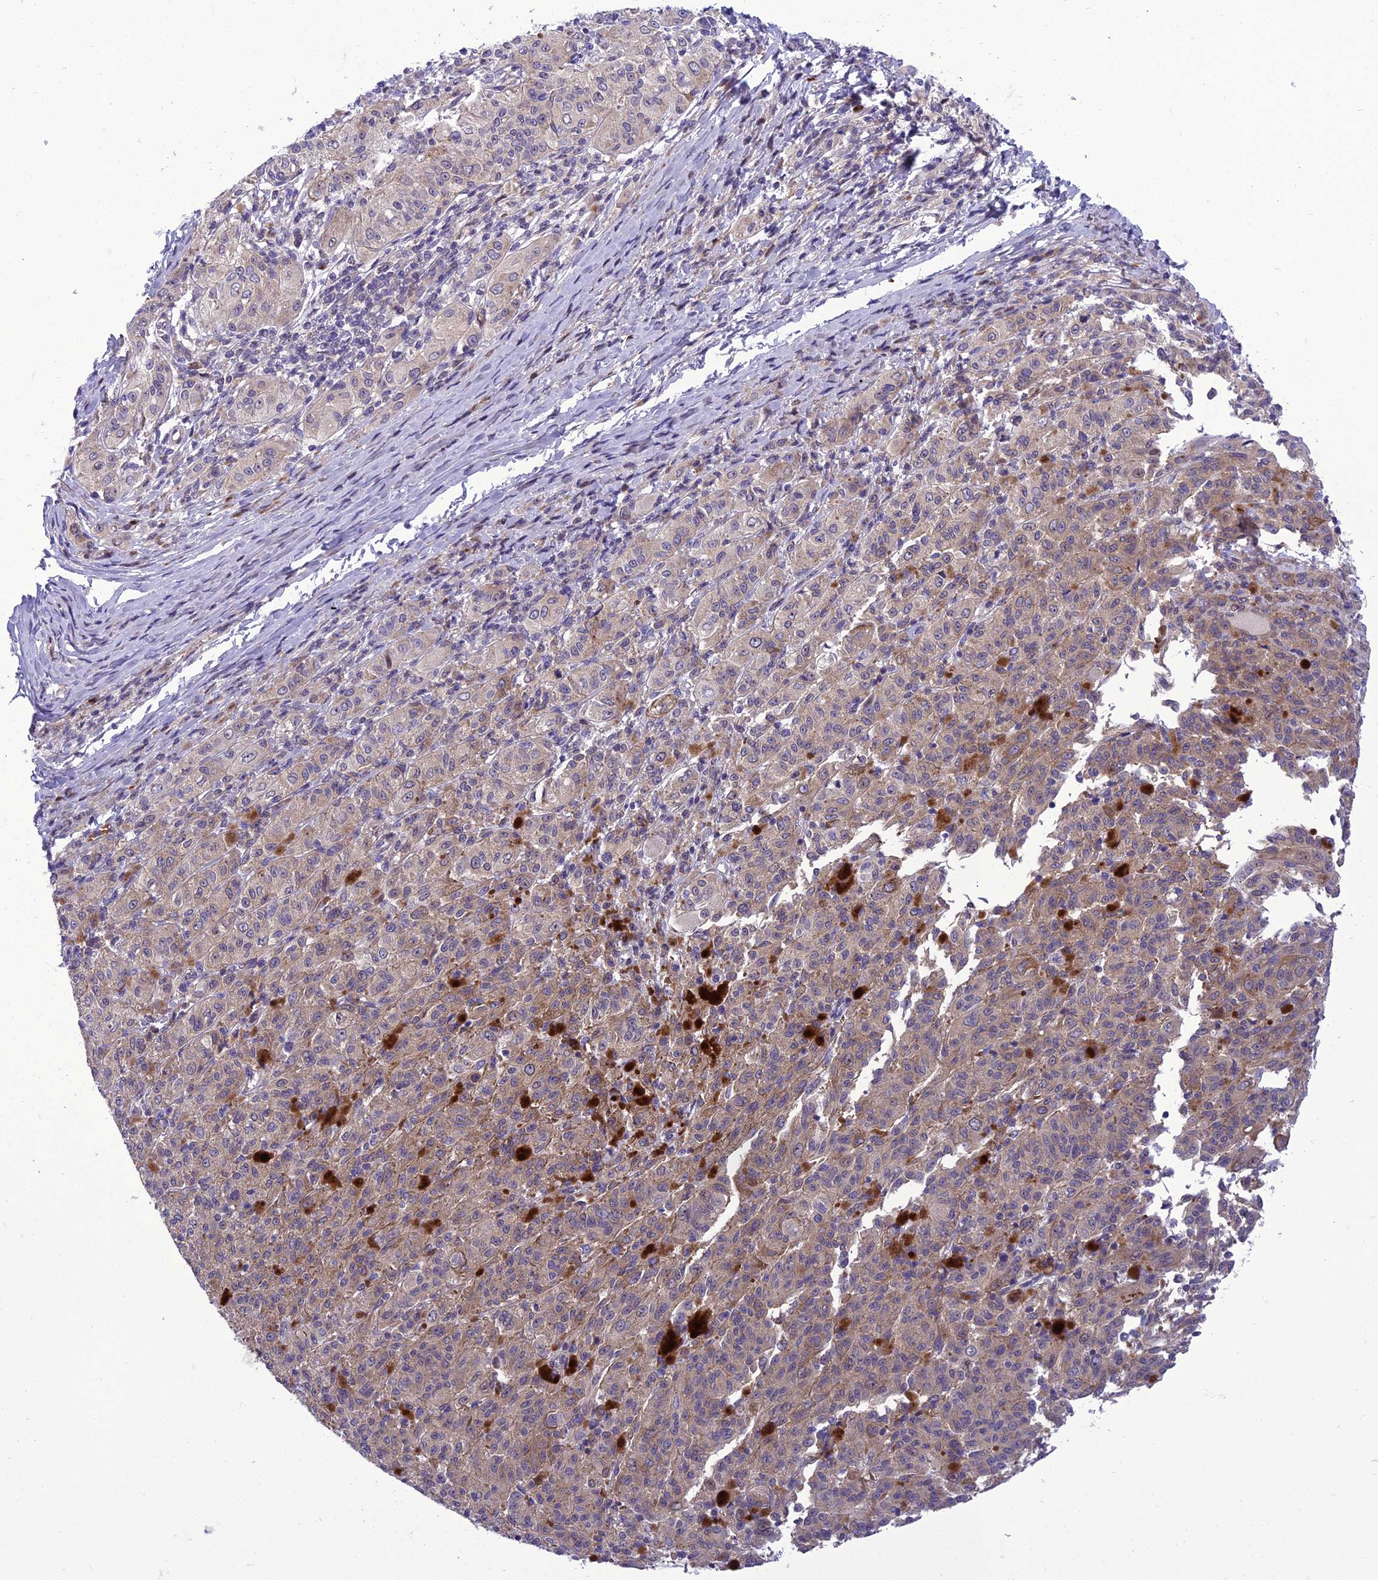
{"staining": {"intensity": "moderate", "quantity": "25%-75%", "location": "cytoplasmic/membranous"}, "tissue": "melanoma", "cell_type": "Tumor cells", "image_type": "cancer", "snomed": [{"axis": "morphology", "description": "Malignant melanoma, NOS"}, {"axis": "topography", "description": "Skin"}], "caption": "Immunohistochemistry of malignant melanoma exhibits medium levels of moderate cytoplasmic/membranous staining in approximately 25%-75% of tumor cells.", "gene": "GAB4", "patient": {"sex": "female", "age": 52}}